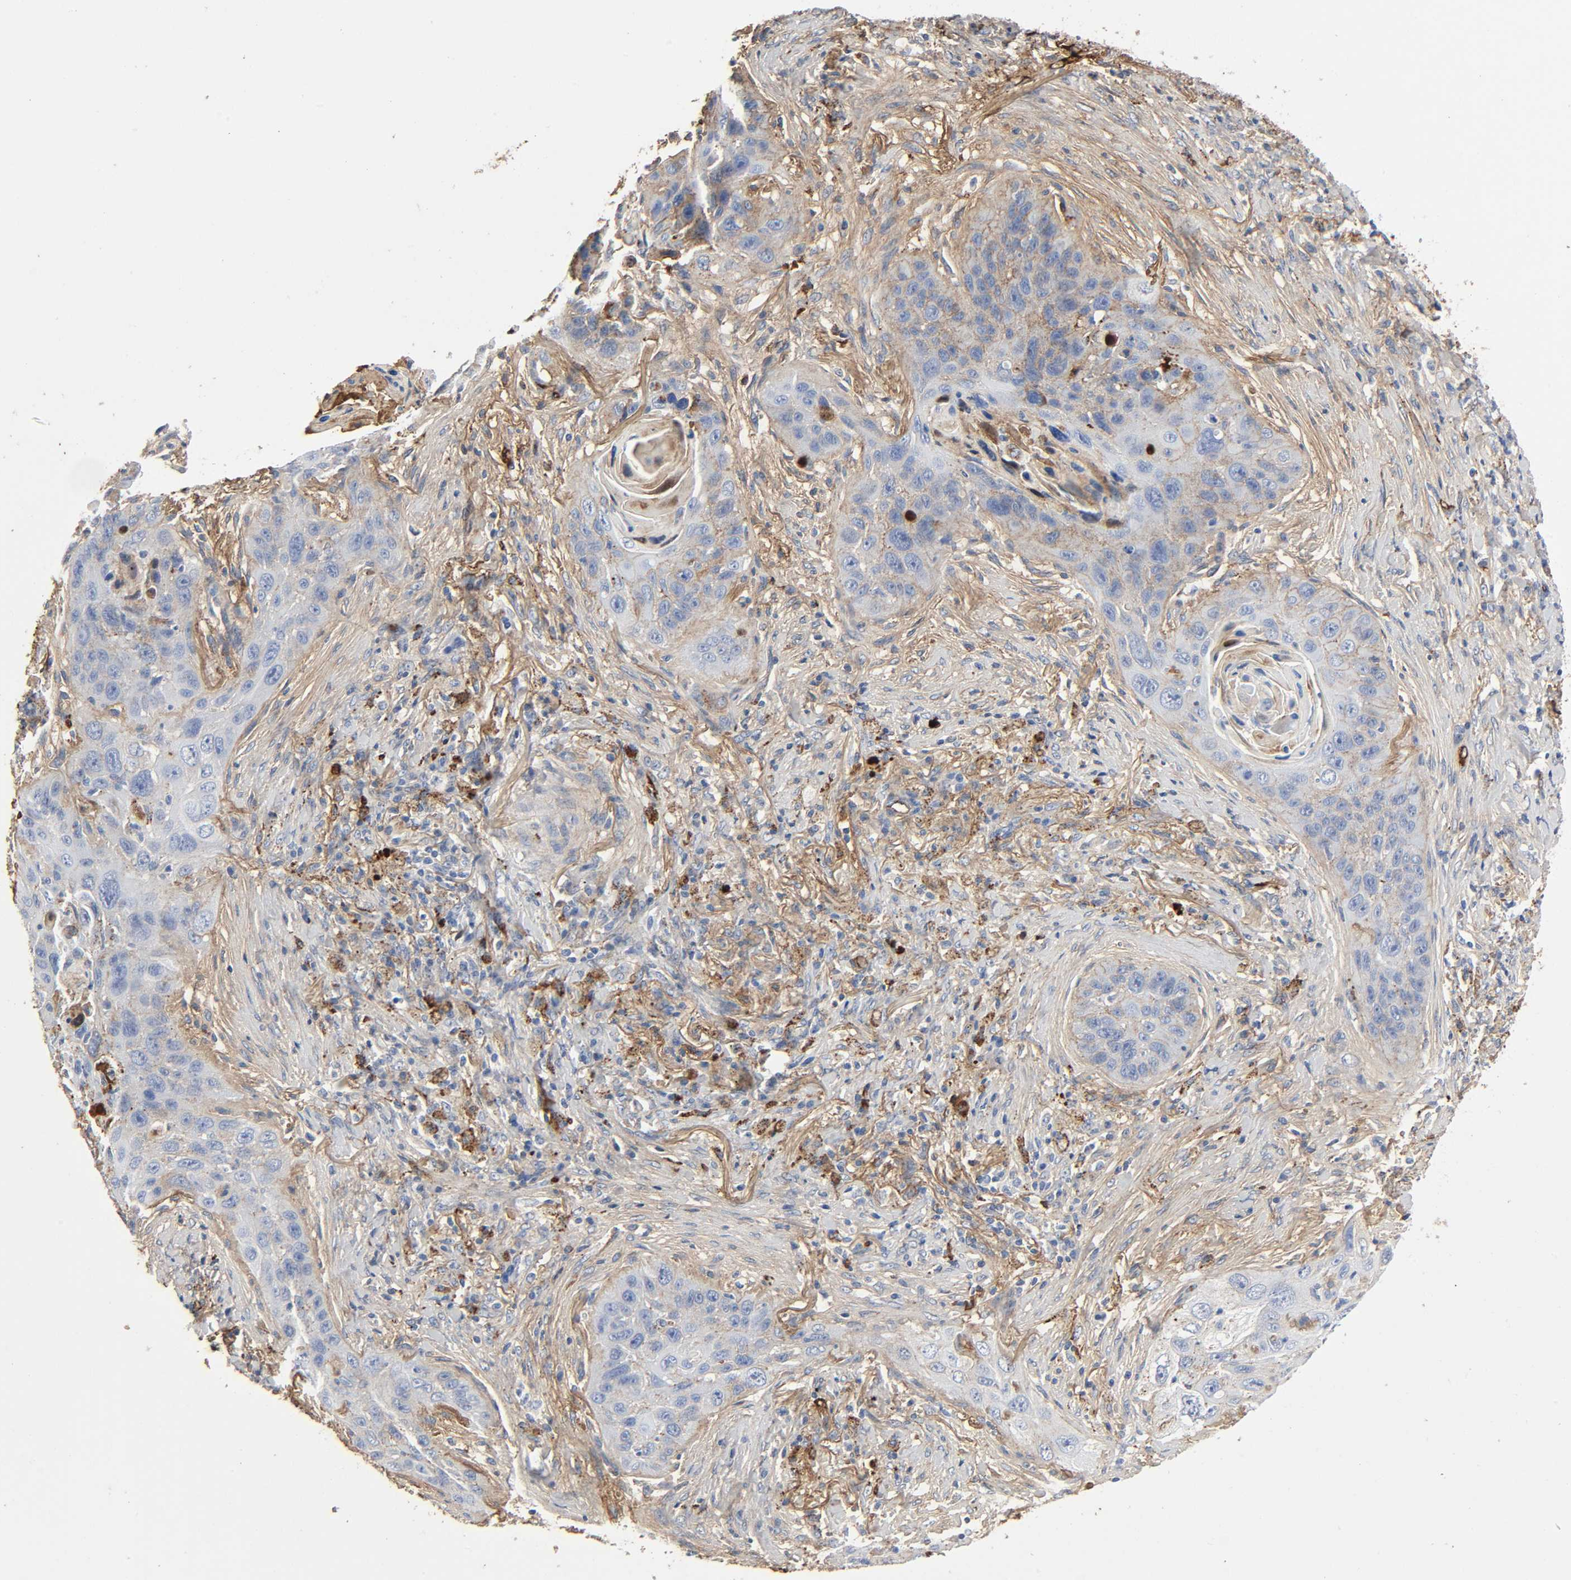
{"staining": {"intensity": "weak", "quantity": "25%-75%", "location": "cytoplasmic/membranous"}, "tissue": "lung cancer", "cell_type": "Tumor cells", "image_type": "cancer", "snomed": [{"axis": "morphology", "description": "Squamous cell carcinoma, NOS"}, {"axis": "topography", "description": "Lung"}], "caption": "A micrograph of lung cancer (squamous cell carcinoma) stained for a protein shows weak cytoplasmic/membranous brown staining in tumor cells.", "gene": "C3", "patient": {"sex": "female", "age": 67}}